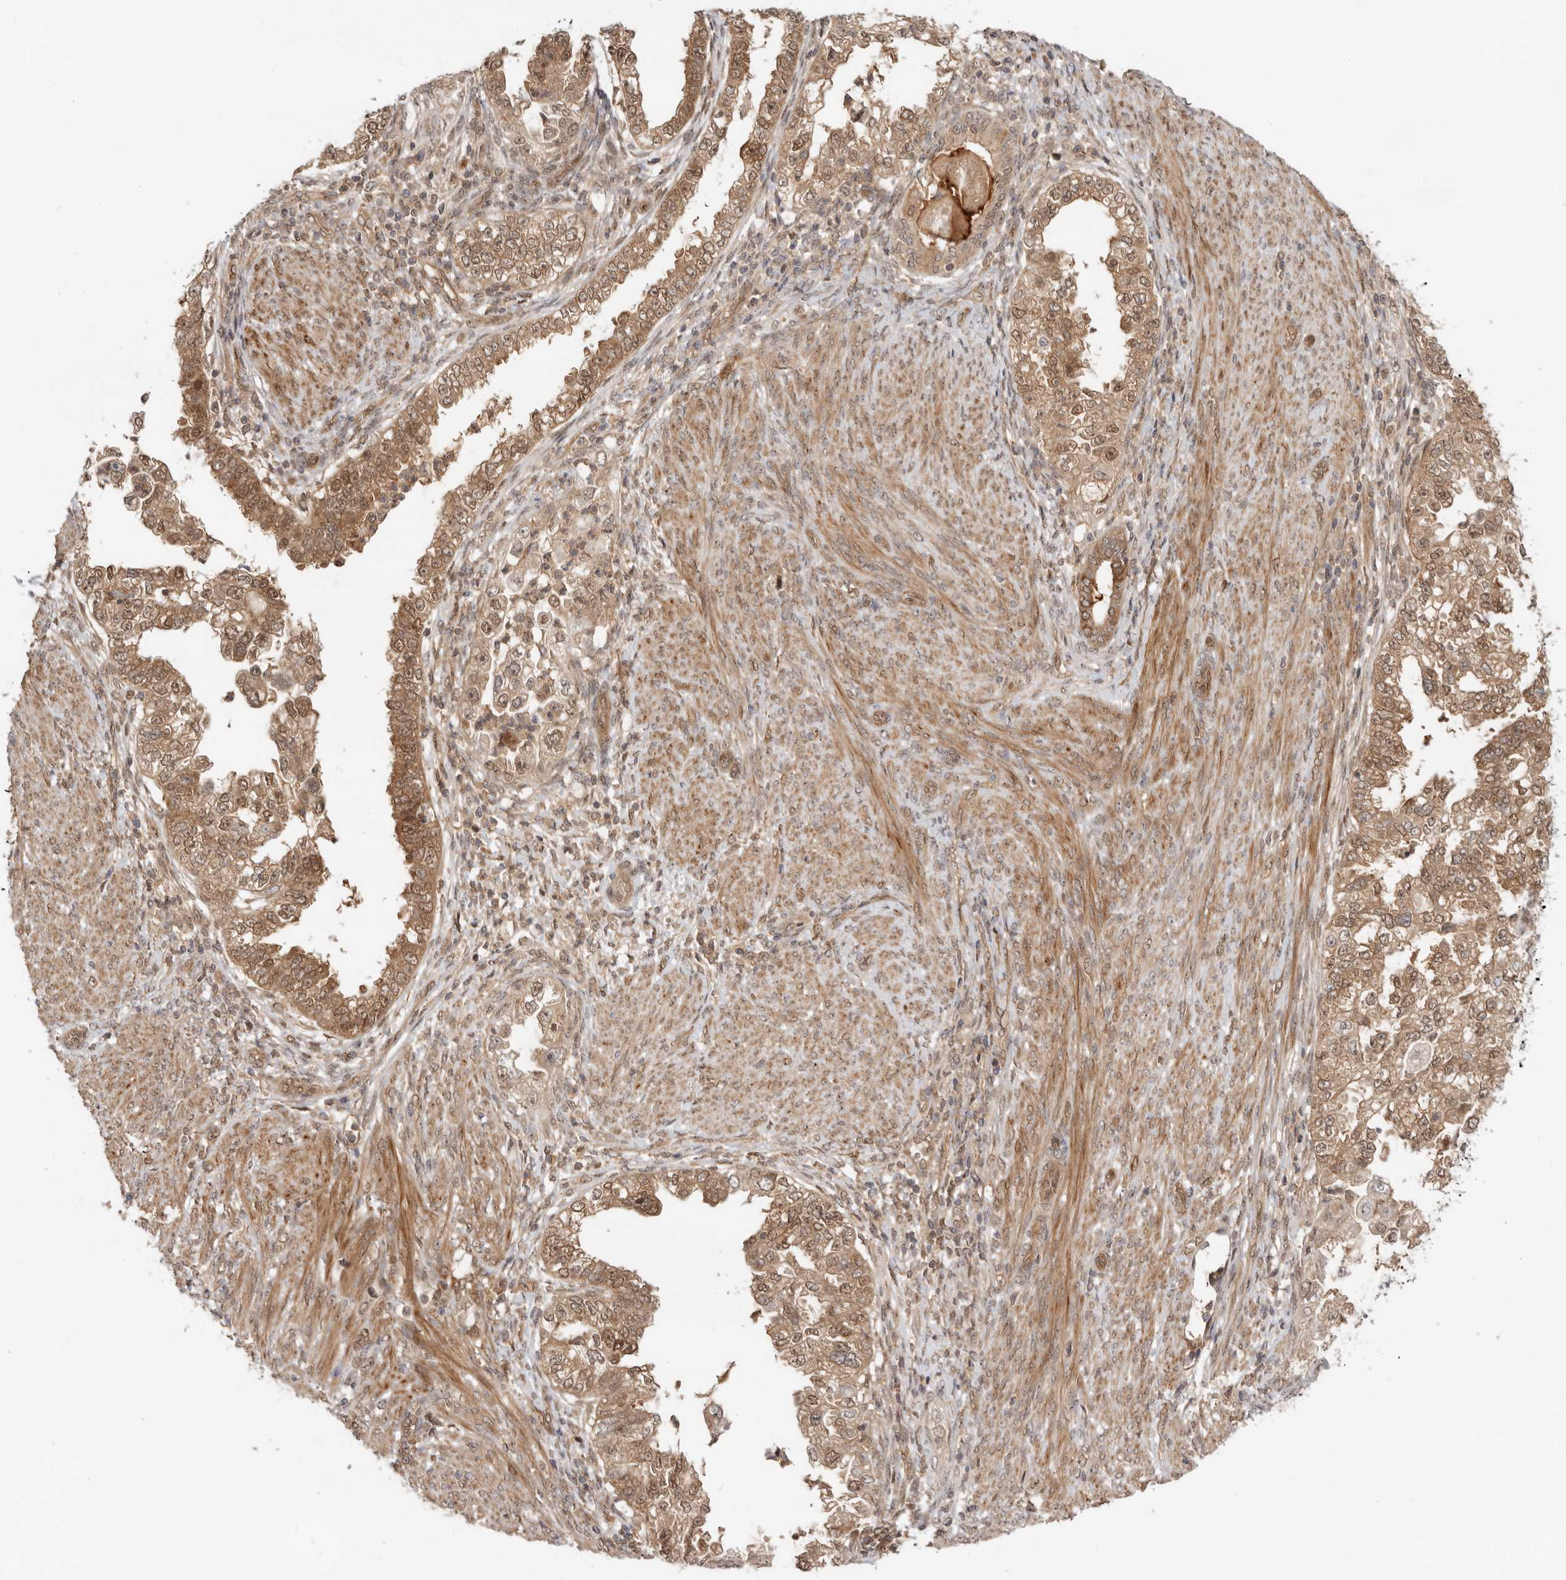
{"staining": {"intensity": "moderate", "quantity": ">75%", "location": "cytoplasmic/membranous,nuclear"}, "tissue": "endometrial cancer", "cell_type": "Tumor cells", "image_type": "cancer", "snomed": [{"axis": "morphology", "description": "Adenocarcinoma, NOS"}, {"axis": "topography", "description": "Endometrium"}], "caption": "Endometrial cancer (adenocarcinoma) was stained to show a protein in brown. There is medium levels of moderate cytoplasmic/membranous and nuclear expression in about >75% of tumor cells.", "gene": "DCAF8", "patient": {"sex": "female", "age": 85}}